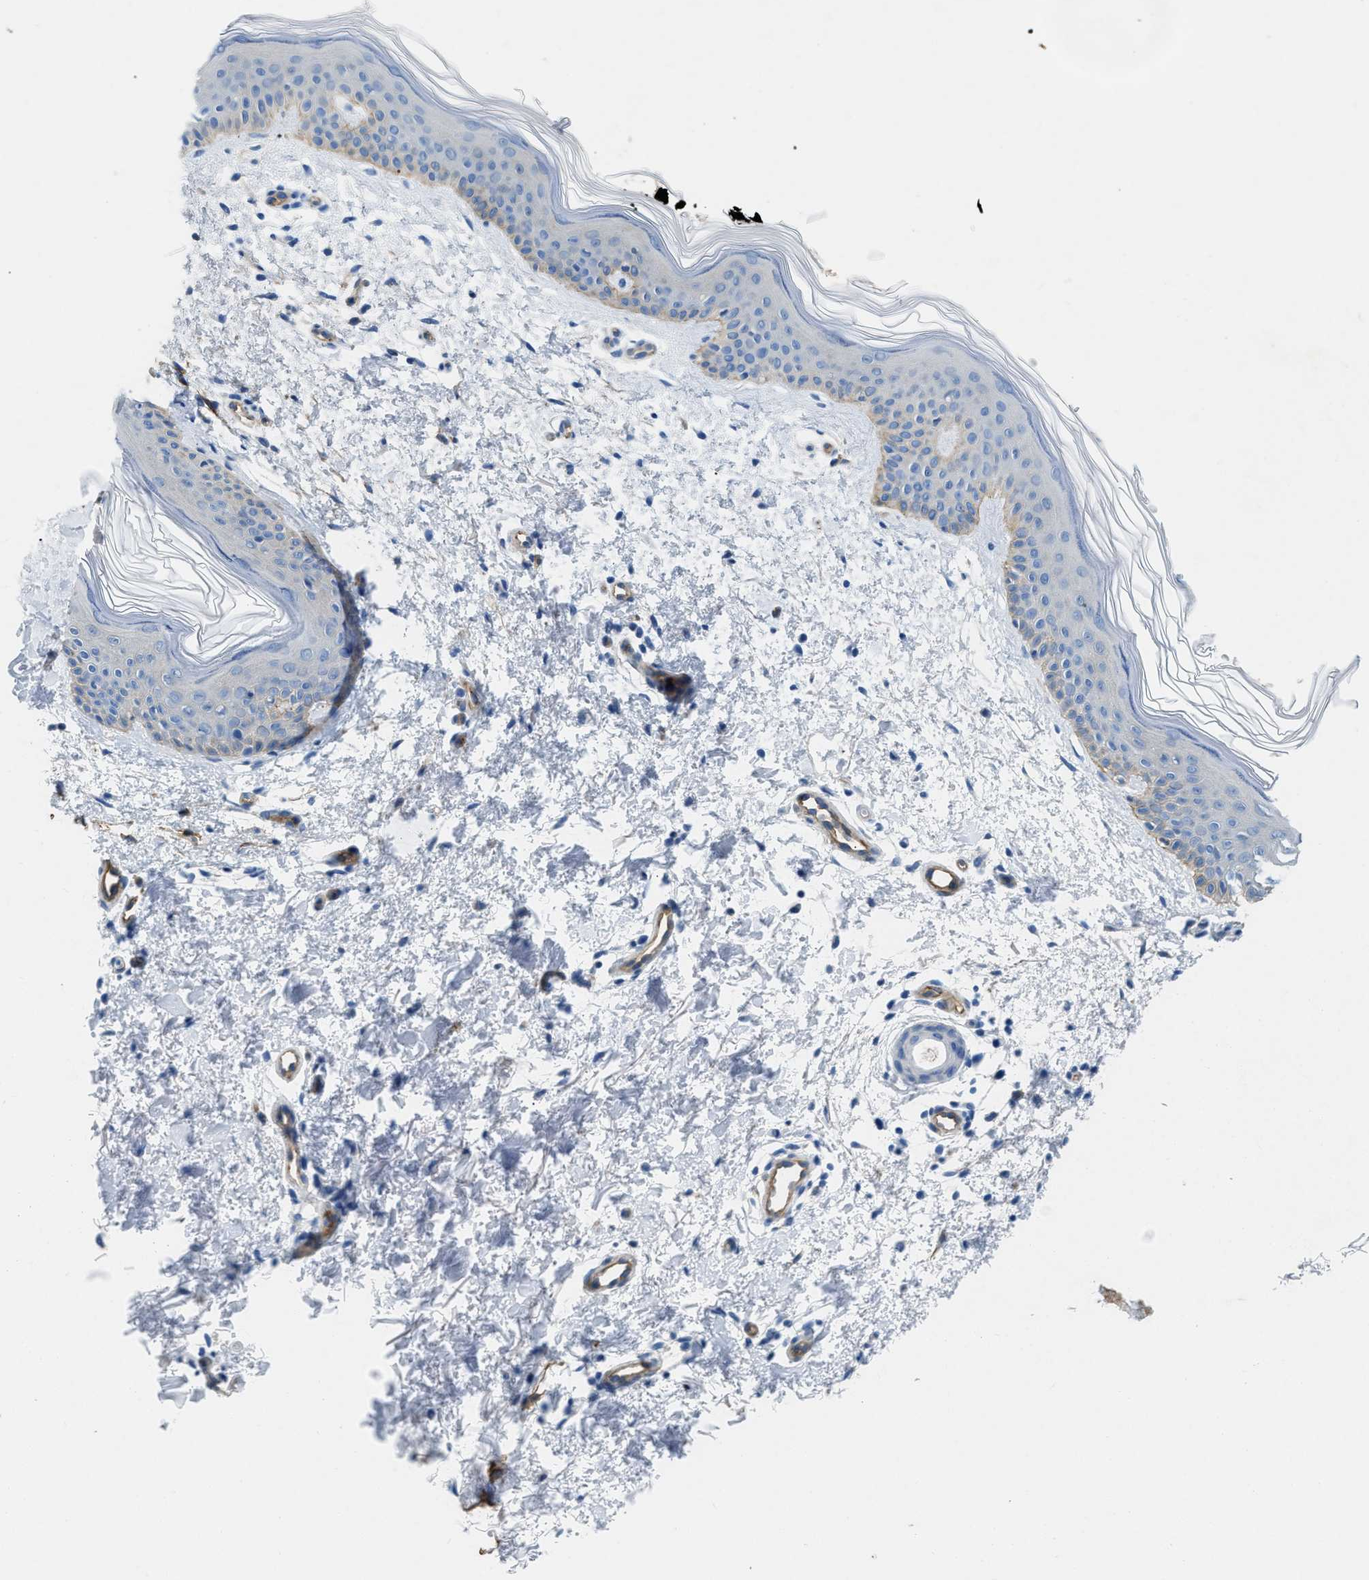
{"staining": {"intensity": "negative", "quantity": "none", "location": "none"}, "tissue": "skin", "cell_type": "Fibroblasts", "image_type": "normal", "snomed": [{"axis": "morphology", "description": "Normal tissue, NOS"}, {"axis": "morphology", "description": "Malignant melanoma, NOS"}, {"axis": "topography", "description": "Skin"}], "caption": "Immunohistochemistry (IHC) of unremarkable human skin shows no positivity in fibroblasts. (Brightfield microscopy of DAB immunohistochemistry (IHC) at high magnification).", "gene": "SPEG", "patient": {"sex": "male", "age": 83}}